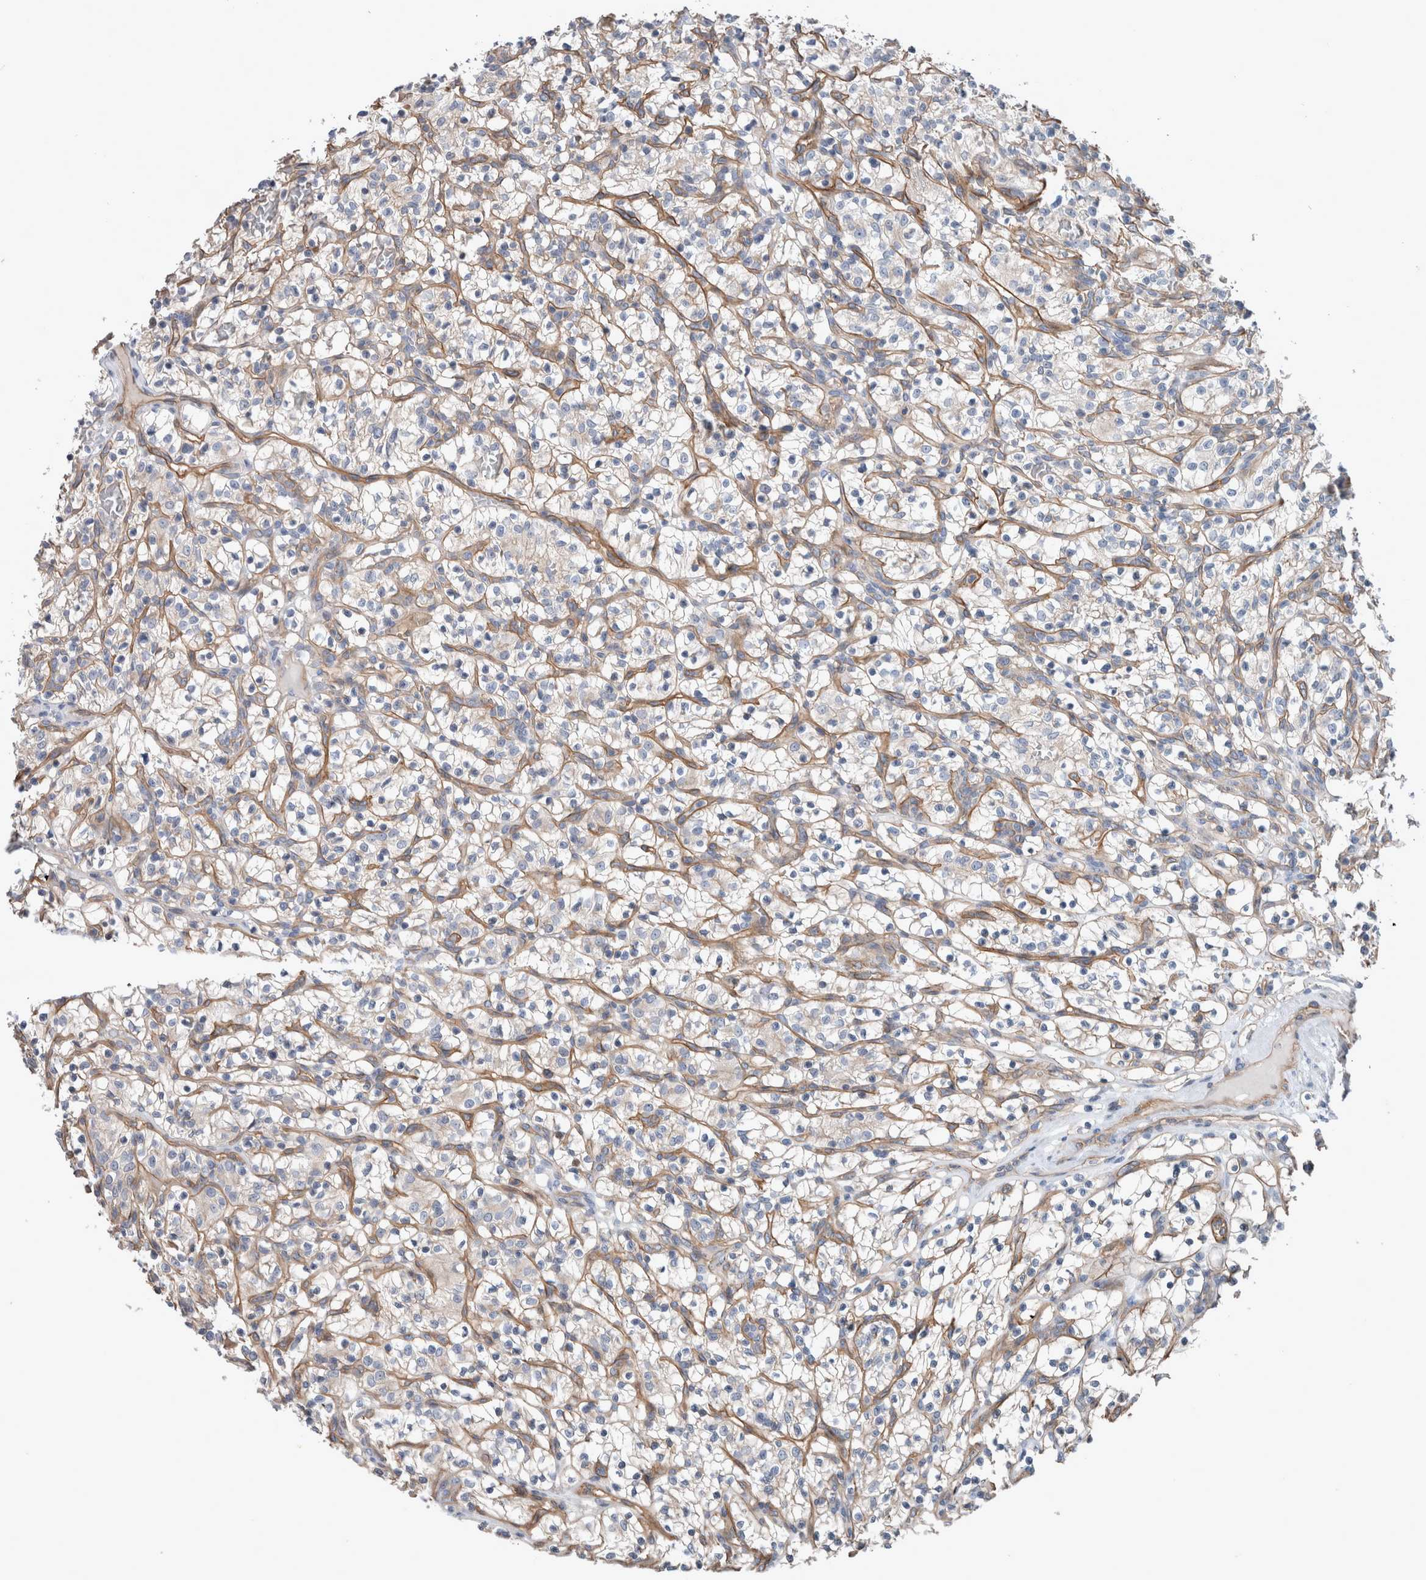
{"staining": {"intensity": "weak", "quantity": "<25%", "location": "cytoplasmic/membranous"}, "tissue": "renal cancer", "cell_type": "Tumor cells", "image_type": "cancer", "snomed": [{"axis": "morphology", "description": "Adenocarcinoma, NOS"}, {"axis": "topography", "description": "Kidney"}], "caption": "The IHC image has no significant positivity in tumor cells of renal cancer (adenocarcinoma) tissue.", "gene": "BCAM", "patient": {"sex": "female", "age": 57}}